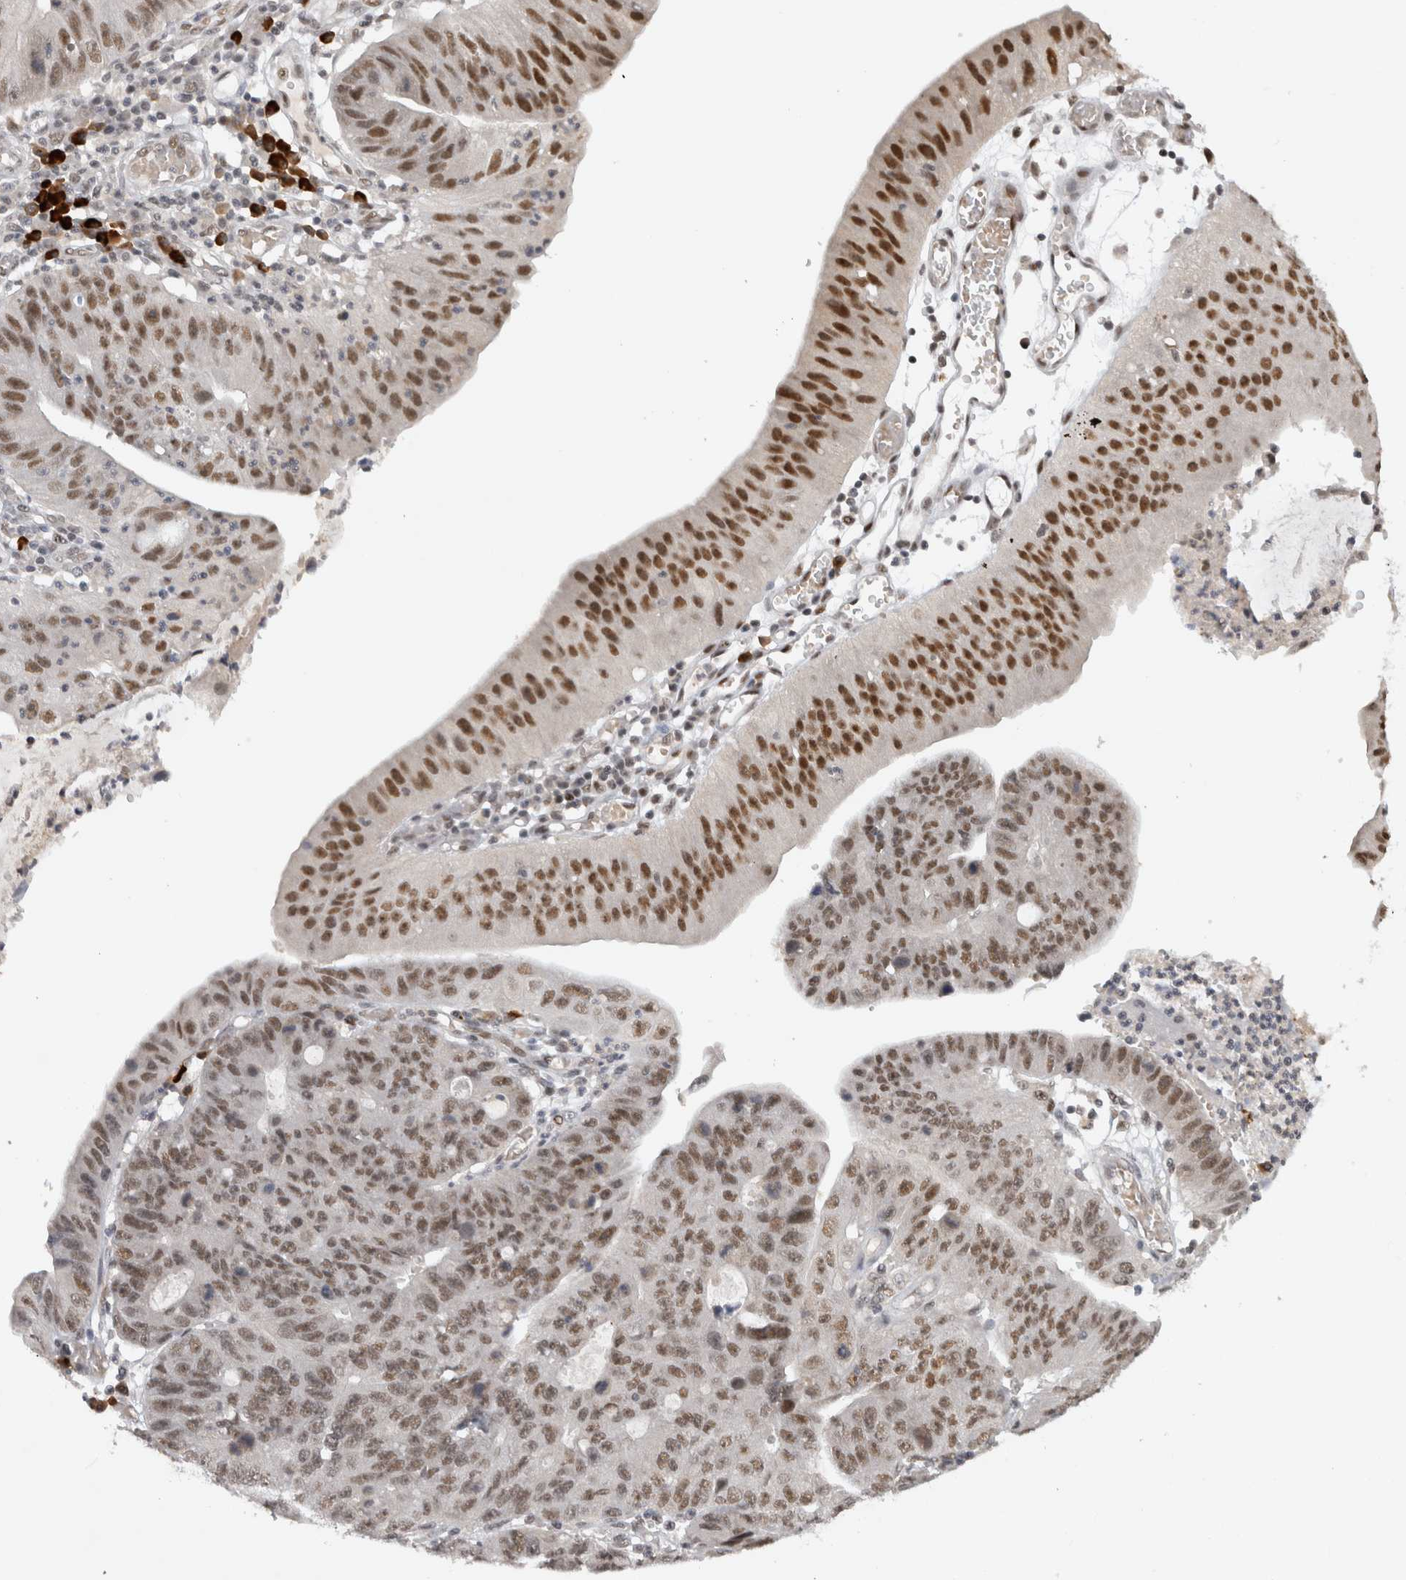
{"staining": {"intensity": "strong", "quantity": ">75%", "location": "nuclear"}, "tissue": "stomach cancer", "cell_type": "Tumor cells", "image_type": "cancer", "snomed": [{"axis": "morphology", "description": "Adenocarcinoma, NOS"}, {"axis": "topography", "description": "Stomach"}], "caption": "A brown stain labels strong nuclear positivity of a protein in human stomach cancer tumor cells.", "gene": "HESX1", "patient": {"sex": "male", "age": 59}}